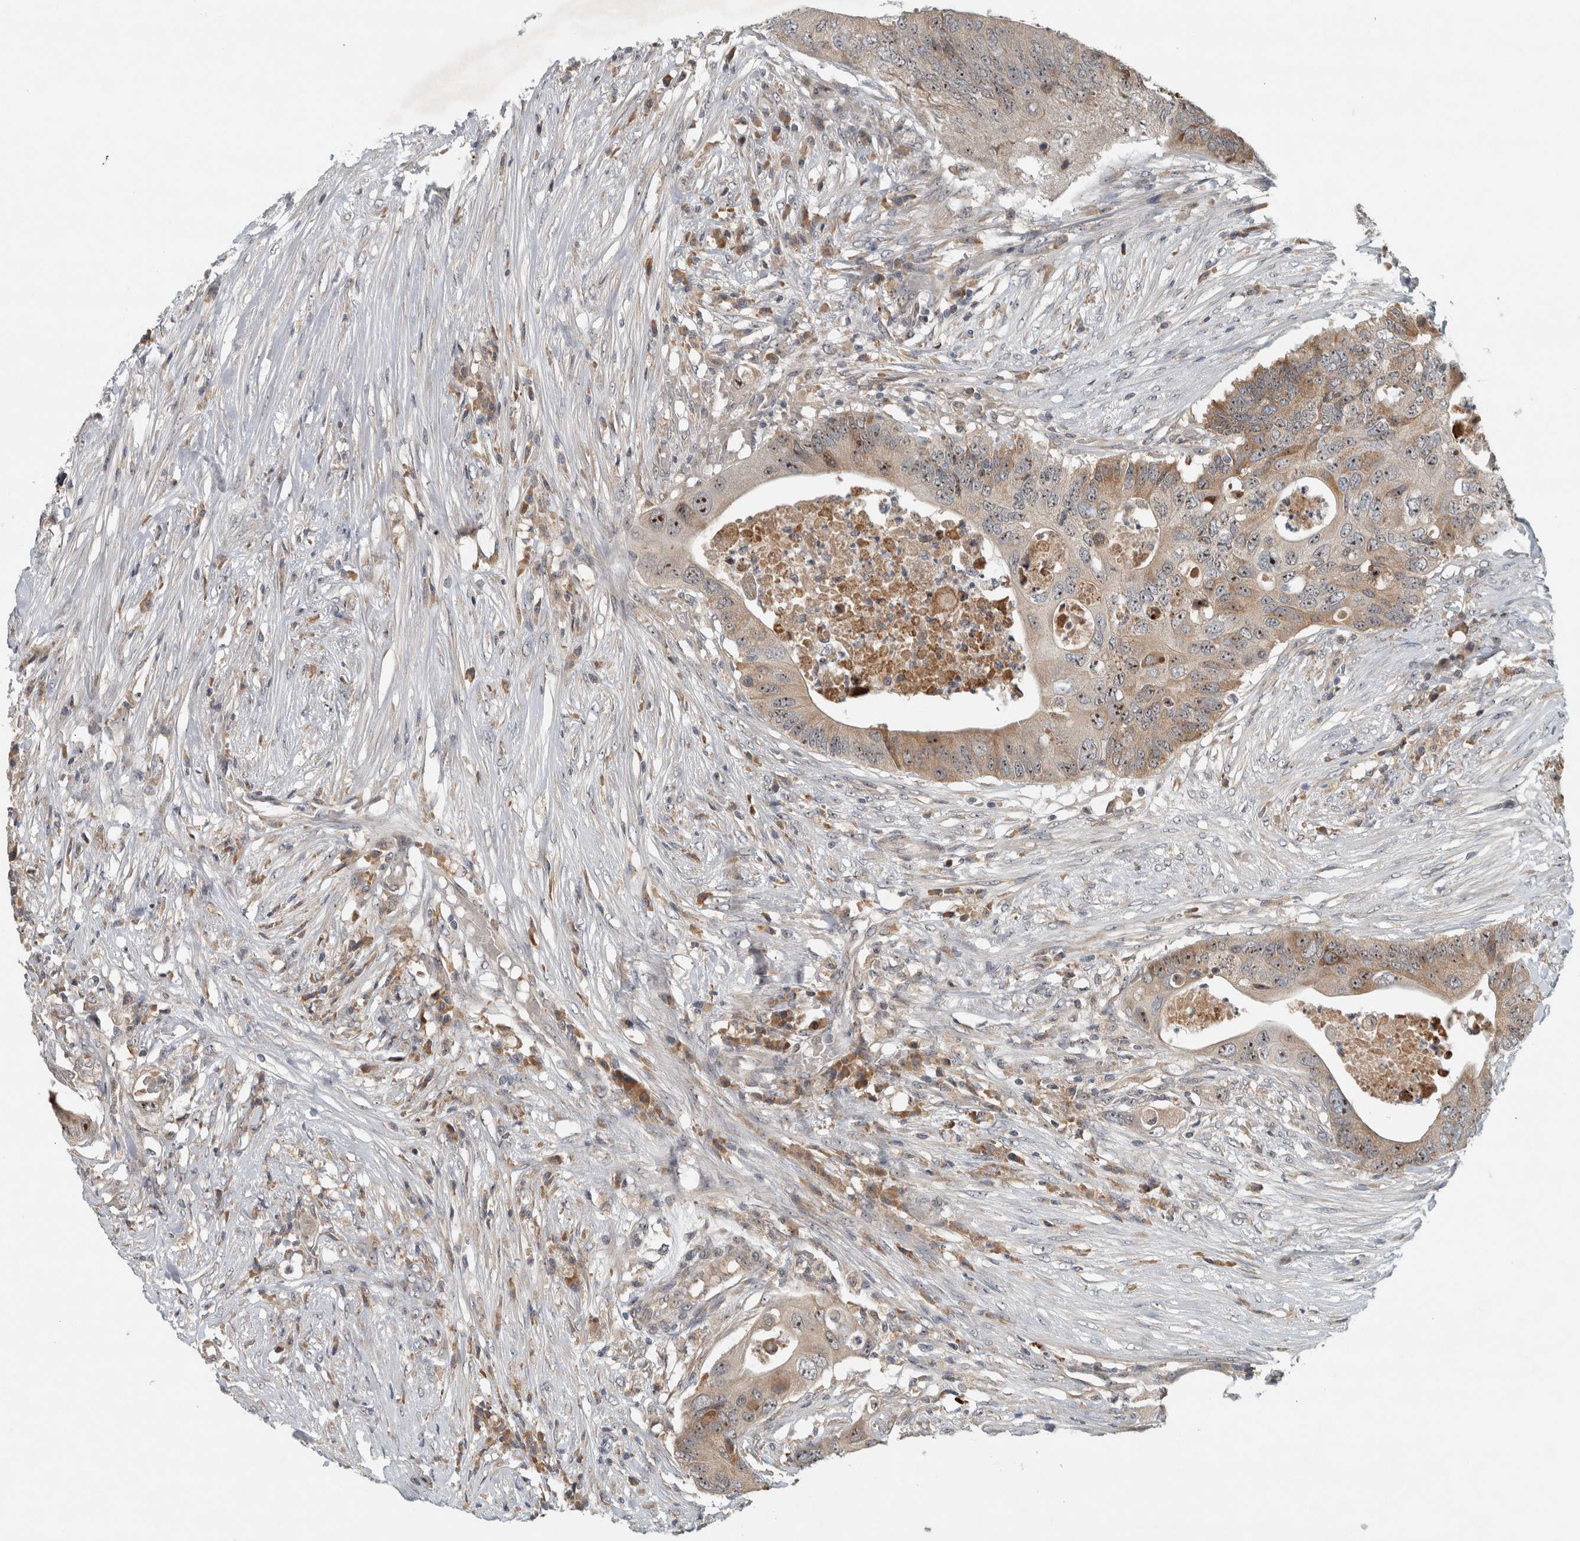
{"staining": {"intensity": "moderate", "quantity": ">75%", "location": "cytoplasmic/membranous,nuclear"}, "tissue": "colorectal cancer", "cell_type": "Tumor cells", "image_type": "cancer", "snomed": [{"axis": "morphology", "description": "Adenocarcinoma, NOS"}, {"axis": "topography", "description": "Colon"}], "caption": "Immunohistochemical staining of colorectal cancer displays medium levels of moderate cytoplasmic/membranous and nuclear positivity in approximately >75% of tumor cells. (DAB (3,3'-diaminobenzidine) = brown stain, brightfield microscopy at high magnification).", "gene": "GPR137B", "patient": {"sex": "male", "age": 71}}